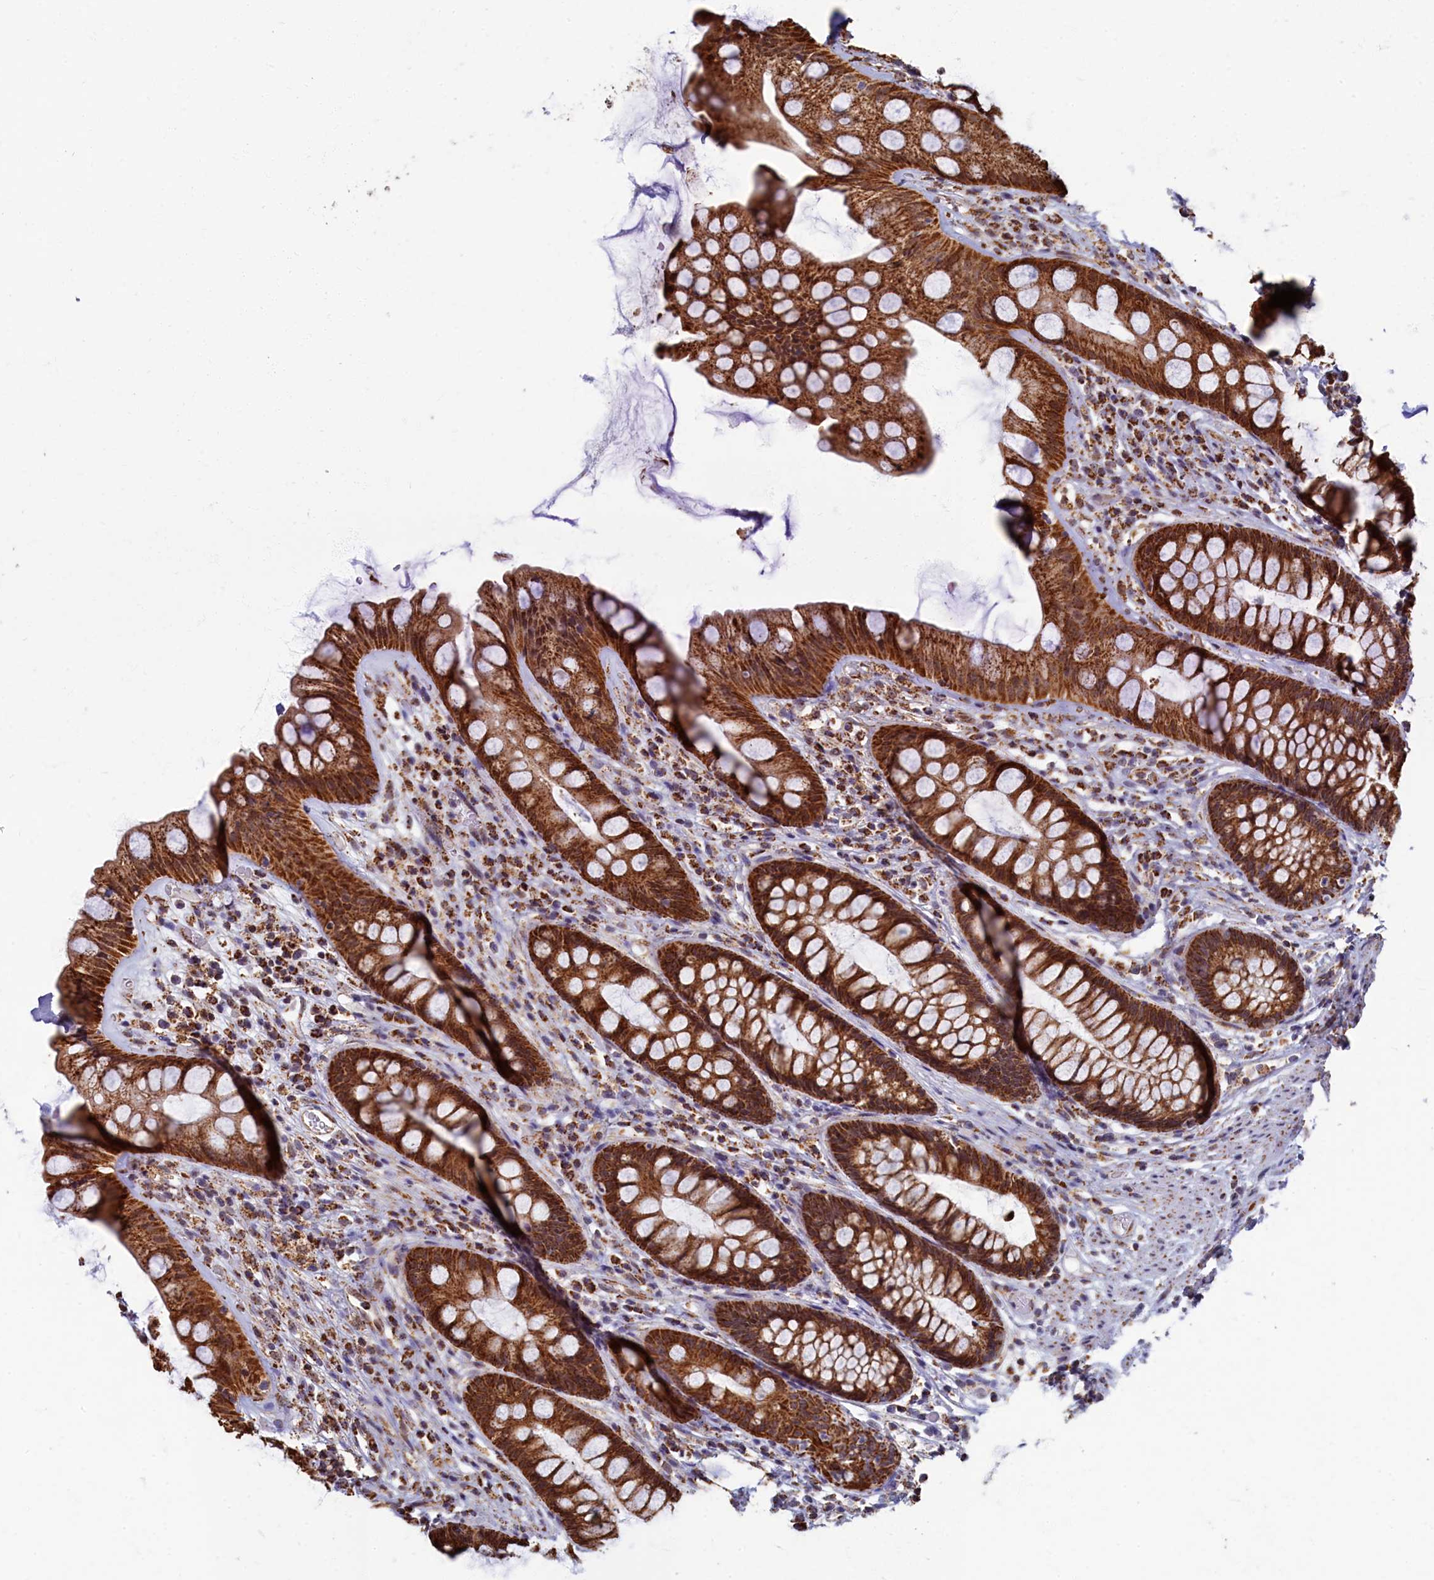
{"staining": {"intensity": "strong", "quantity": ">75%", "location": "cytoplasmic/membranous,nuclear"}, "tissue": "rectum", "cell_type": "Glandular cells", "image_type": "normal", "snomed": [{"axis": "morphology", "description": "Normal tissue, NOS"}, {"axis": "topography", "description": "Rectum"}], "caption": "About >75% of glandular cells in unremarkable human rectum show strong cytoplasmic/membranous,nuclear protein expression as visualized by brown immunohistochemical staining.", "gene": "SPR", "patient": {"sex": "male", "age": 74}}